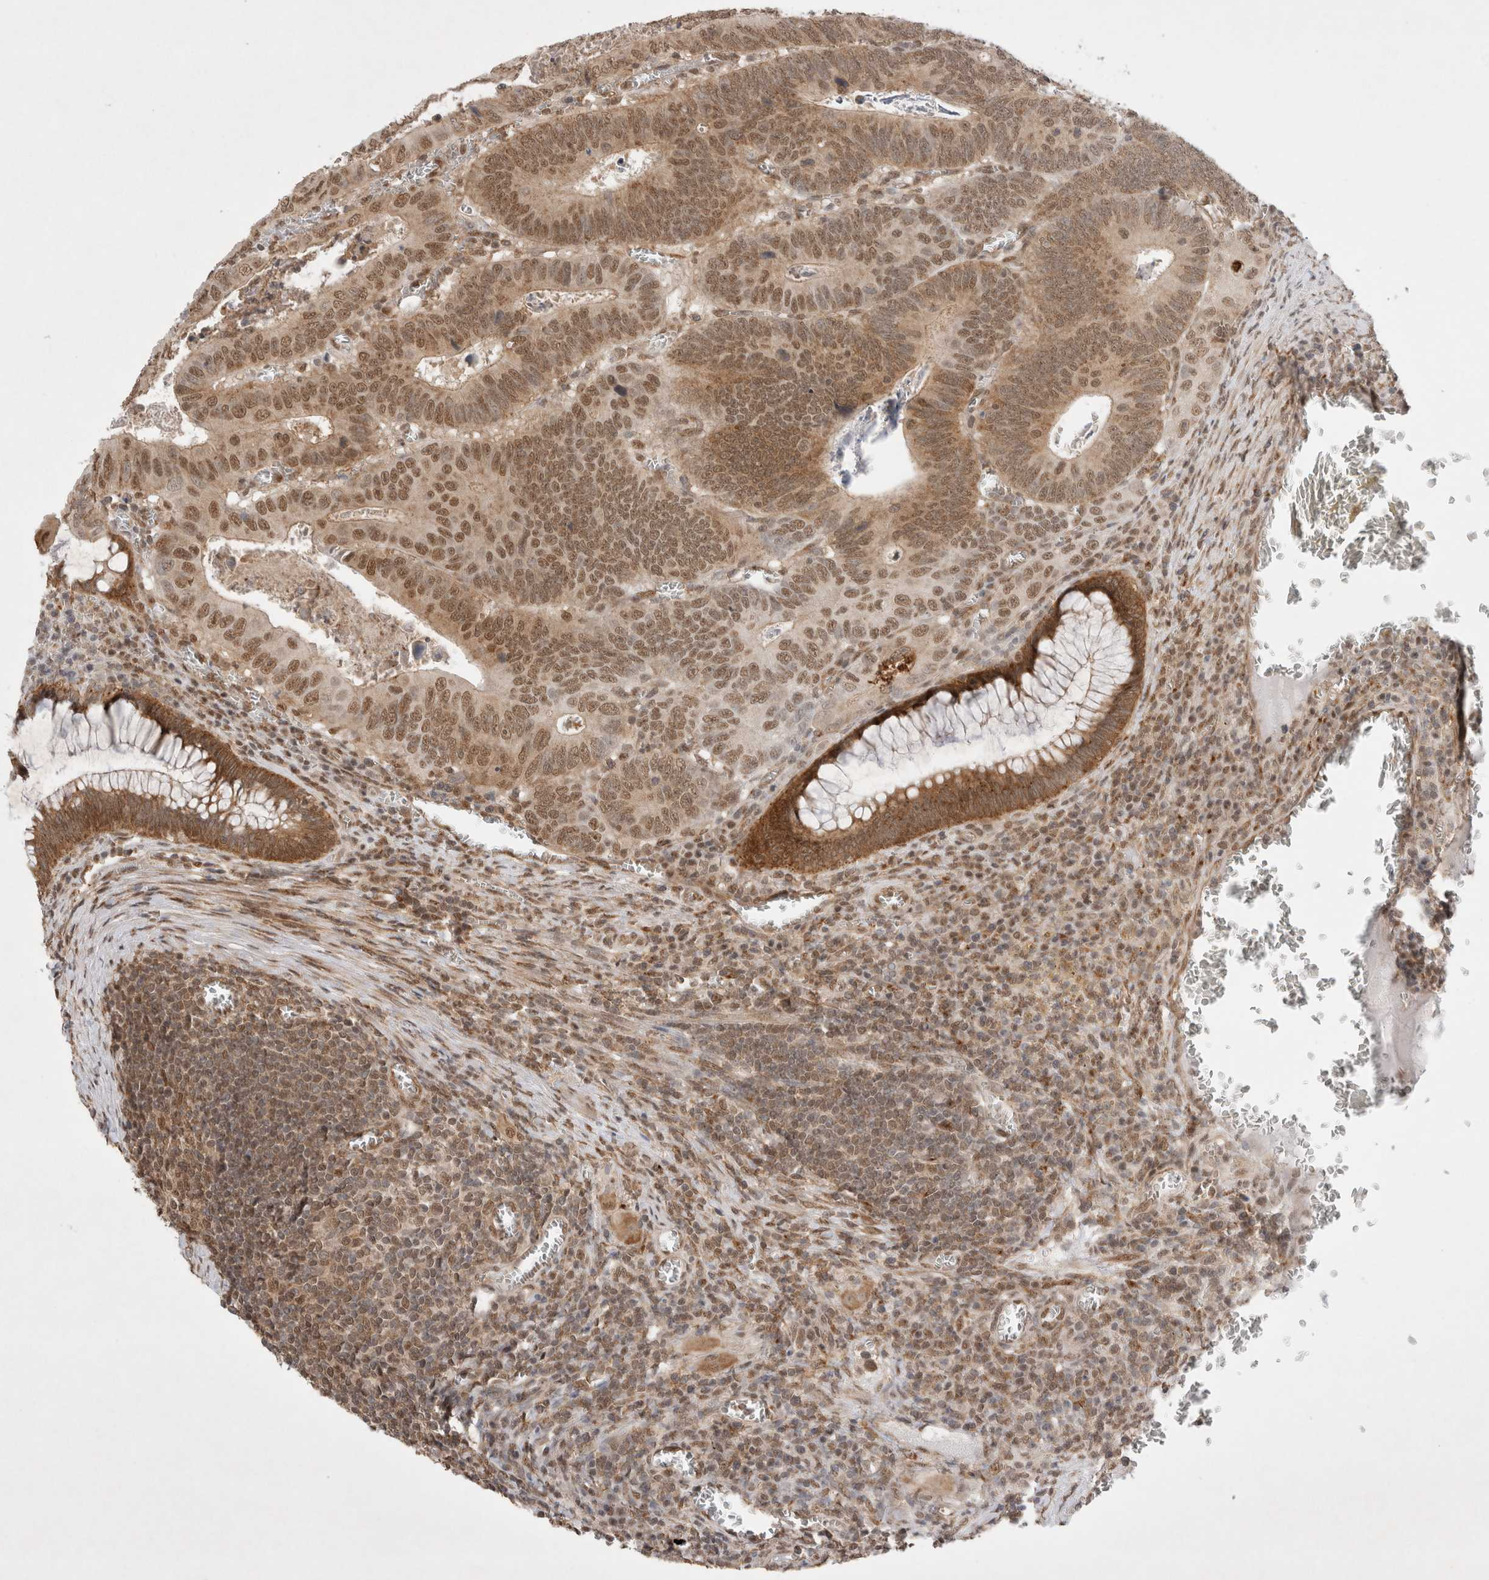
{"staining": {"intensity": "strong", "quantity": ">75%", "location": "cytoplasmic/membranous,nuclear"}, "tissue": "colorectal cancer", "cell_type": "Tumor cells", "image_type": "cancer", "snomed": [{"axis": "morphology", "description": "Inflammation, NOS"}, {"axis": "morphology", "description": "Adenocarcinoma, NOS"}, {"axis": "topography", "description": "Colon"}], "caption": "An immunohistochemistry (IHC) photomicrograph of tumor tissue is shown. Protein staining in brown highlights strong cytoplasmic/membranous and nuclear positivity in colorectal cancer (adenocarcinoma) within tumor cells.", "gene": "WIPF2", "patient": {"sex": "male", "age": 72}}